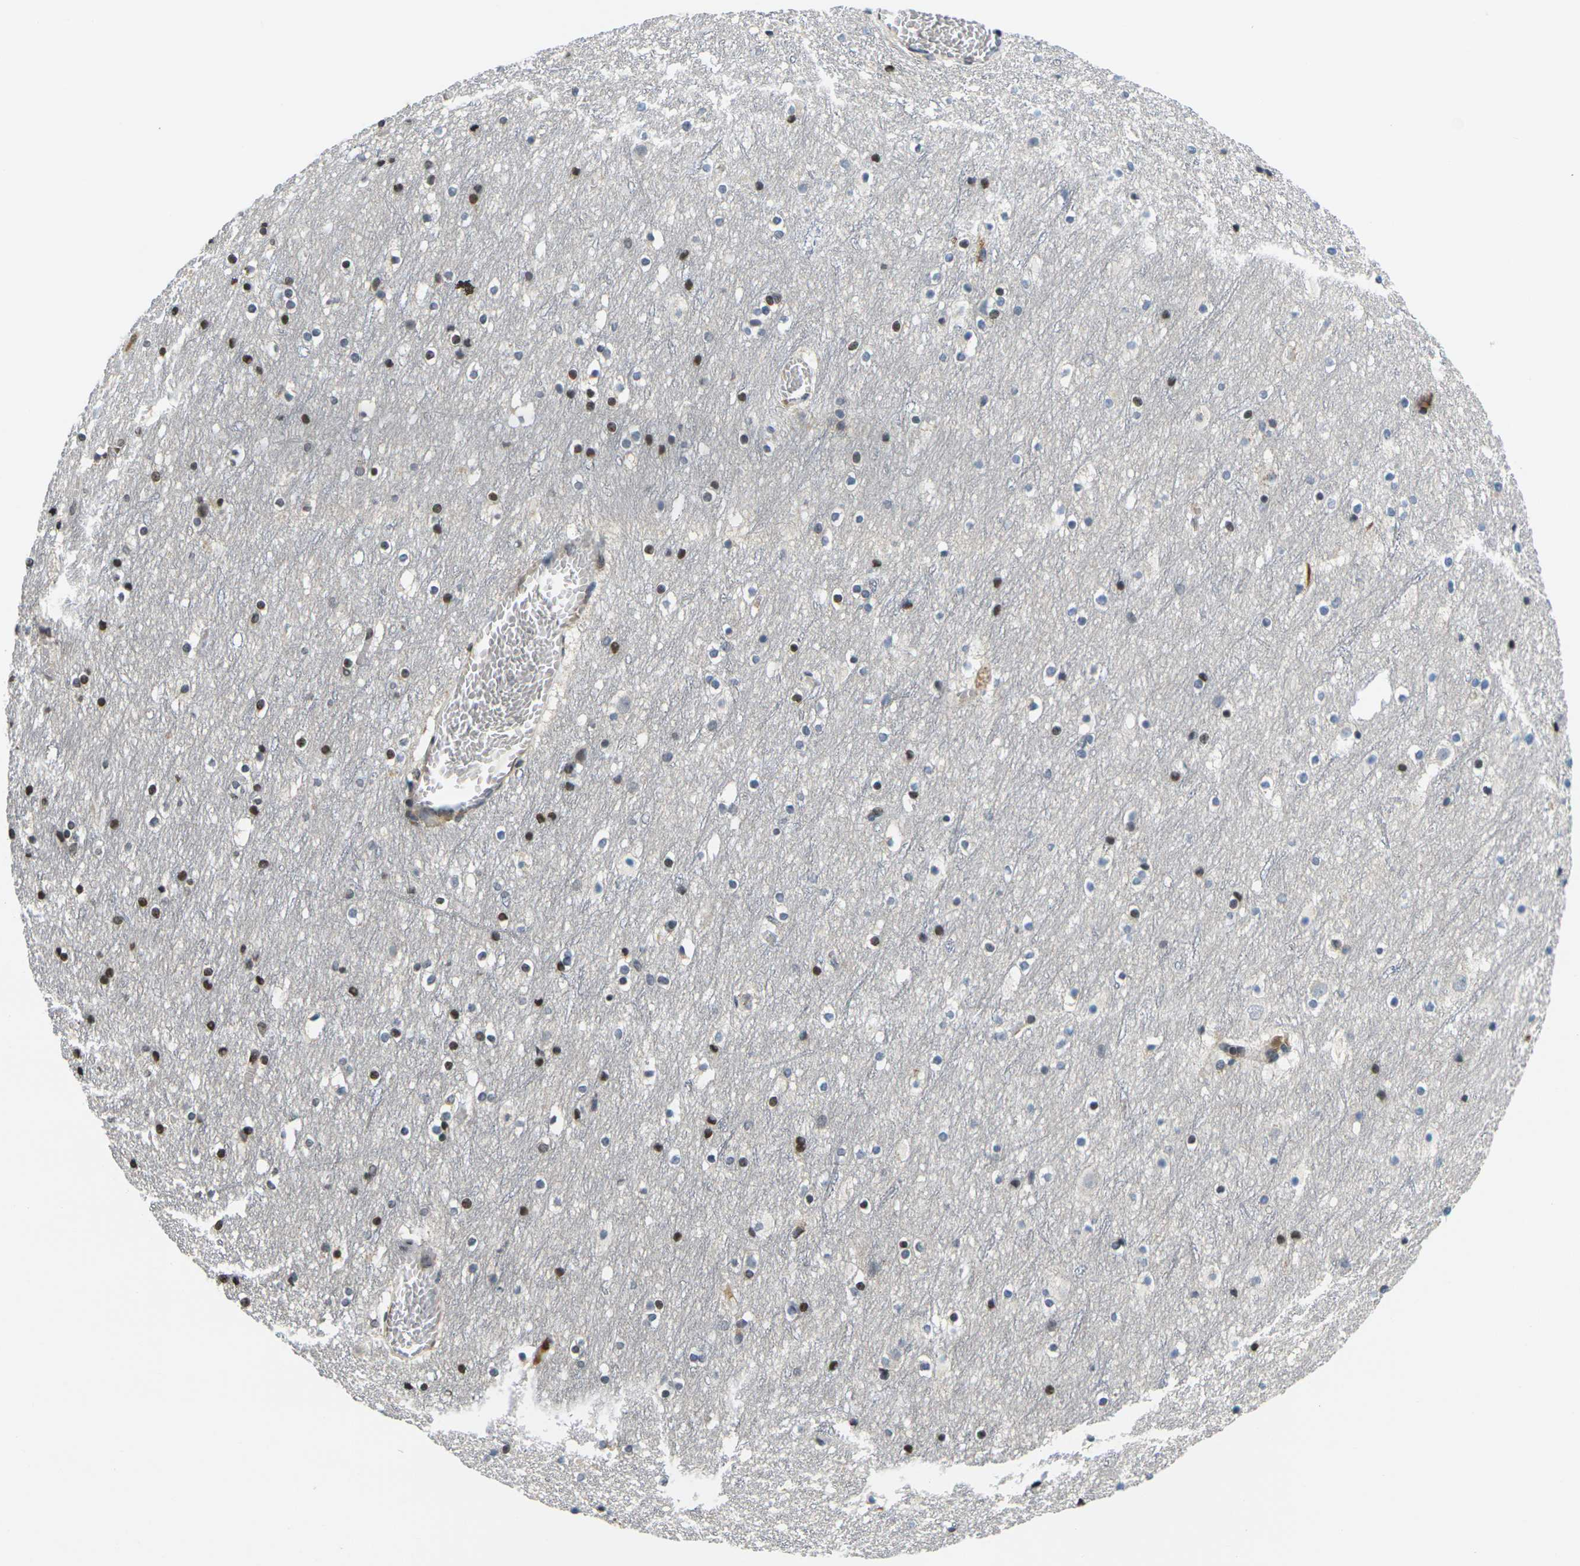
{"staining": {"intensity": "negative", "quantity": "none", "location": "none"}, "tissue": "cerebral cortex", "cell_type": "Endothelial cells", "image_type": "normal", "snomed": [{"axis": "morphology", "description": "Normal tissue, NOS"}, {"axis": "topography", "description": "Cerebral cortex"}], "caption": "The photomicrograph shows no staining of endothelial cells in normal cerebral cortex. The staining was performed using DAB to visualize the protein expression in brown, while the nuclei were stained in blue with hematoxylin (Magnification: 20x).", "gene": "C1QC", "patient": {"sex": "male", "age": 45}}